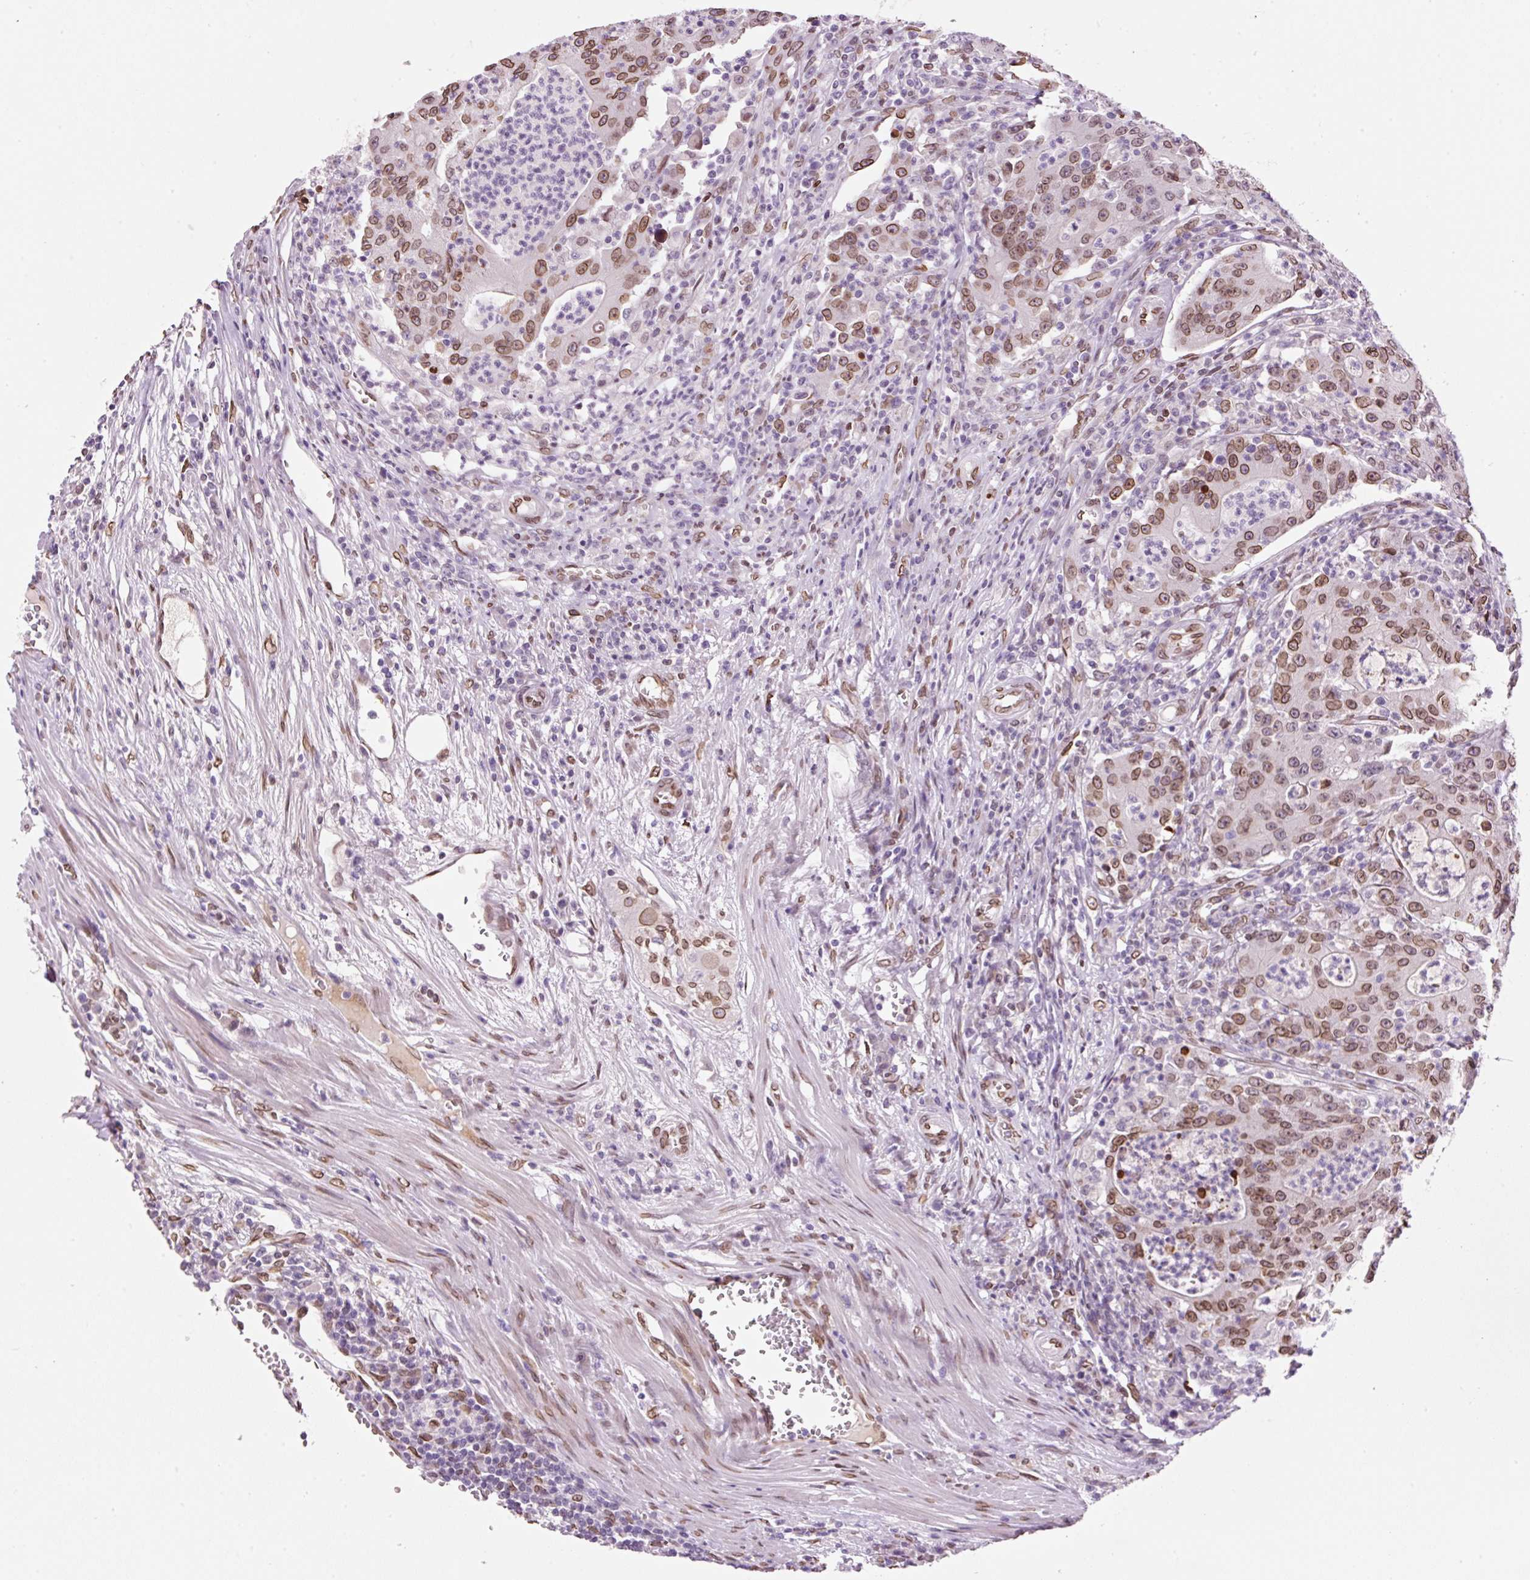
{"staining": {"intensity": "moderate", "quantity": ">75%", "location": "cytoplasmic/membranous,nuclear"}, "tissue": "colorectal cancer", "cell_type": "Tumor cells", "image_type": "cancer", "snomed": [{"axis": "morphology", "description": "Adenocarcinoma, NOS"}, {"axis": "topography", "description": "Colon"}], "caption": "Colorectal cancer (adenocarcinoma) stained for a protein (brown) demonstrates moderate cytoplasmic/membranous and nuclear positive positivity in approximately >75% of tumor cells.", "gene": "ZNF224", "patient": {"sex": "male", "age": 83}}